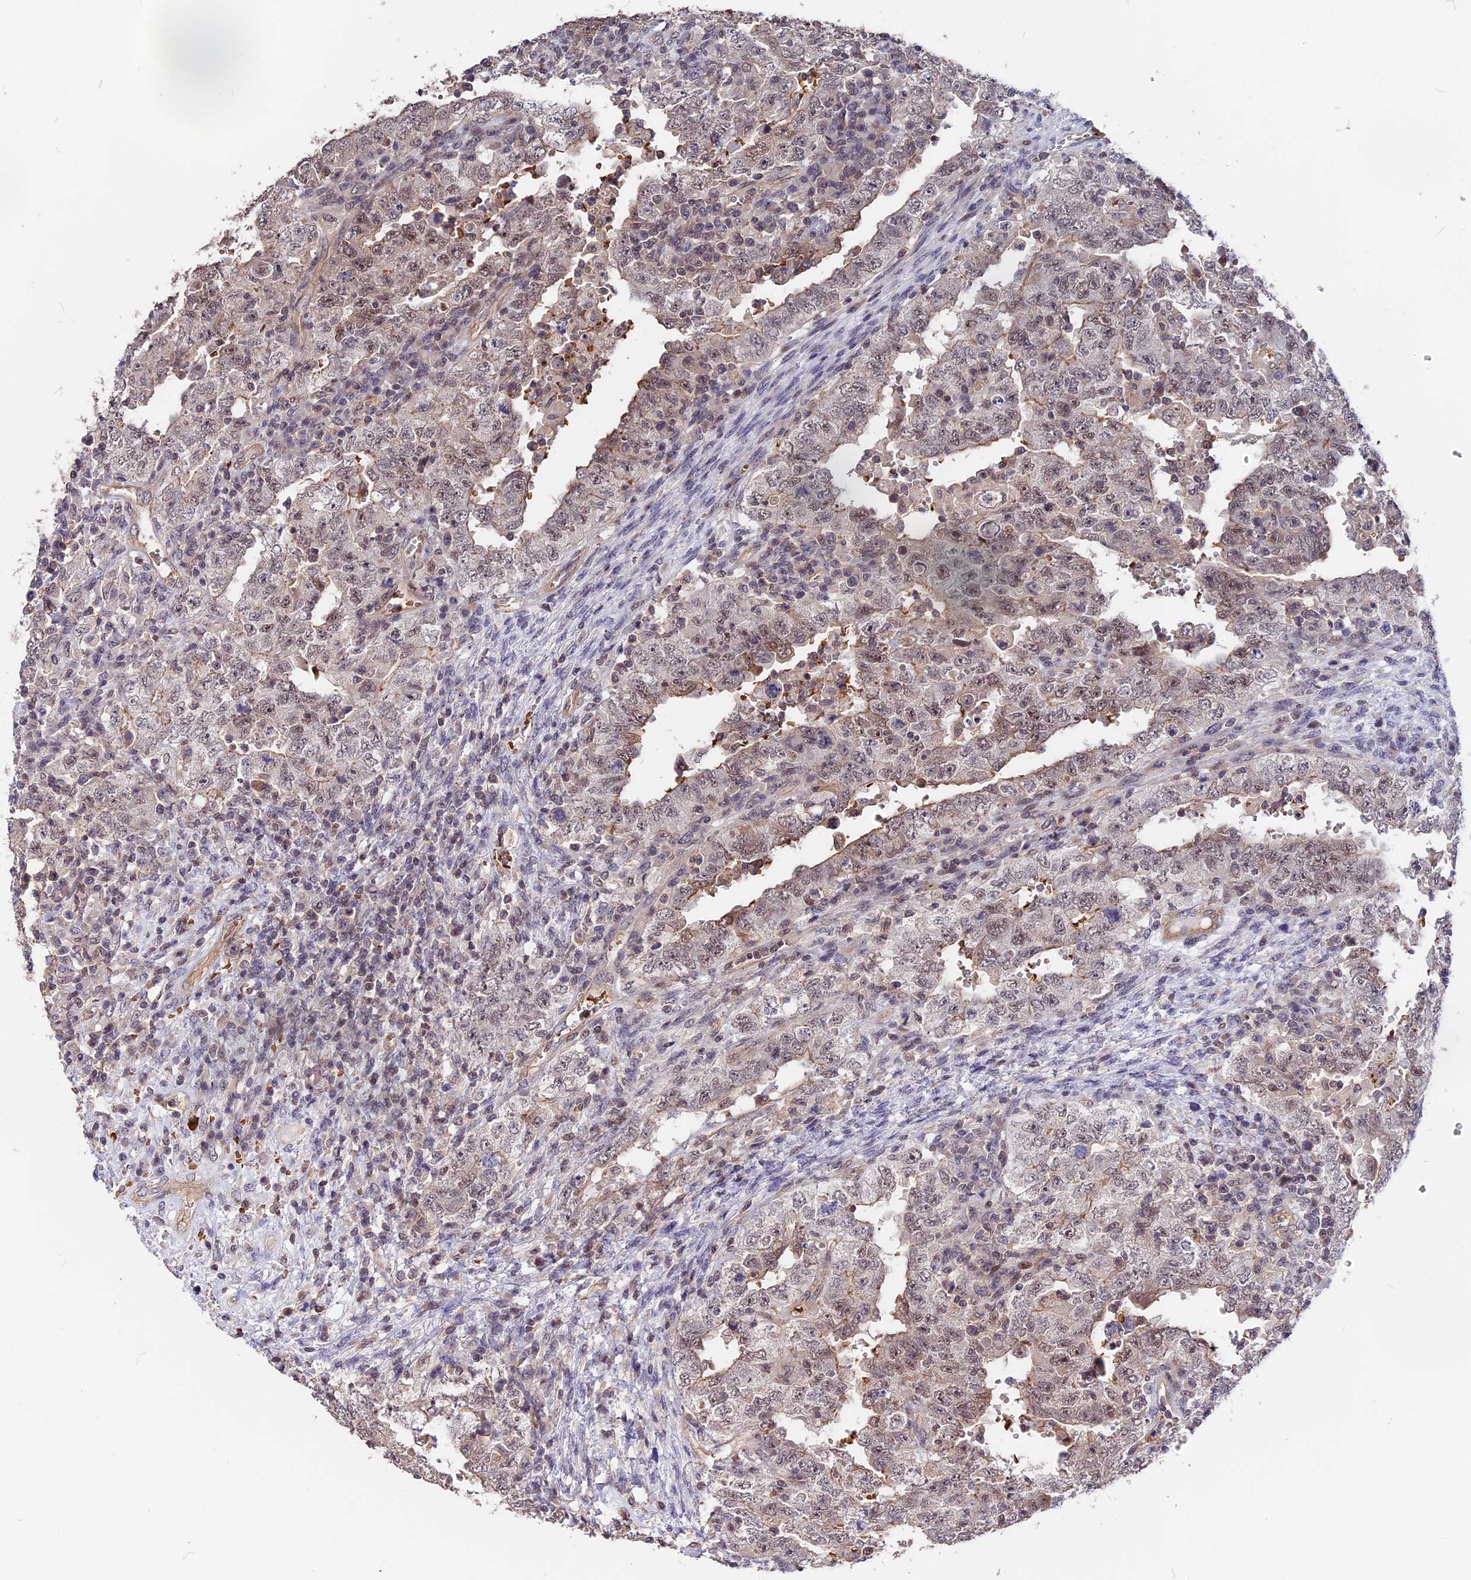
{"staining": {"intensity": "weak", "quantity": "<25%", "location": "cytoplasmic/membranous,nuclear"}, "tissue": "testis cancer", "cell_type": "Tumor cells", "image_type": "cancer", "snomed": [{"axis": "morphology", "description": "Carcinoma, Embryonal, NOS"}, {"axis": "topography", "description": "Testis"}], "caption": "Tumor cells show no significant positivity in testis cancer (embryonal carcinoma). The staining was performed using DAB to visualize the protein expression in brown, while the nuclei were stained in blue with hematoxylin (Magnification: 20x).", "gene": "ZC3H10", "patient": {"sex": "male", "age": 26}}